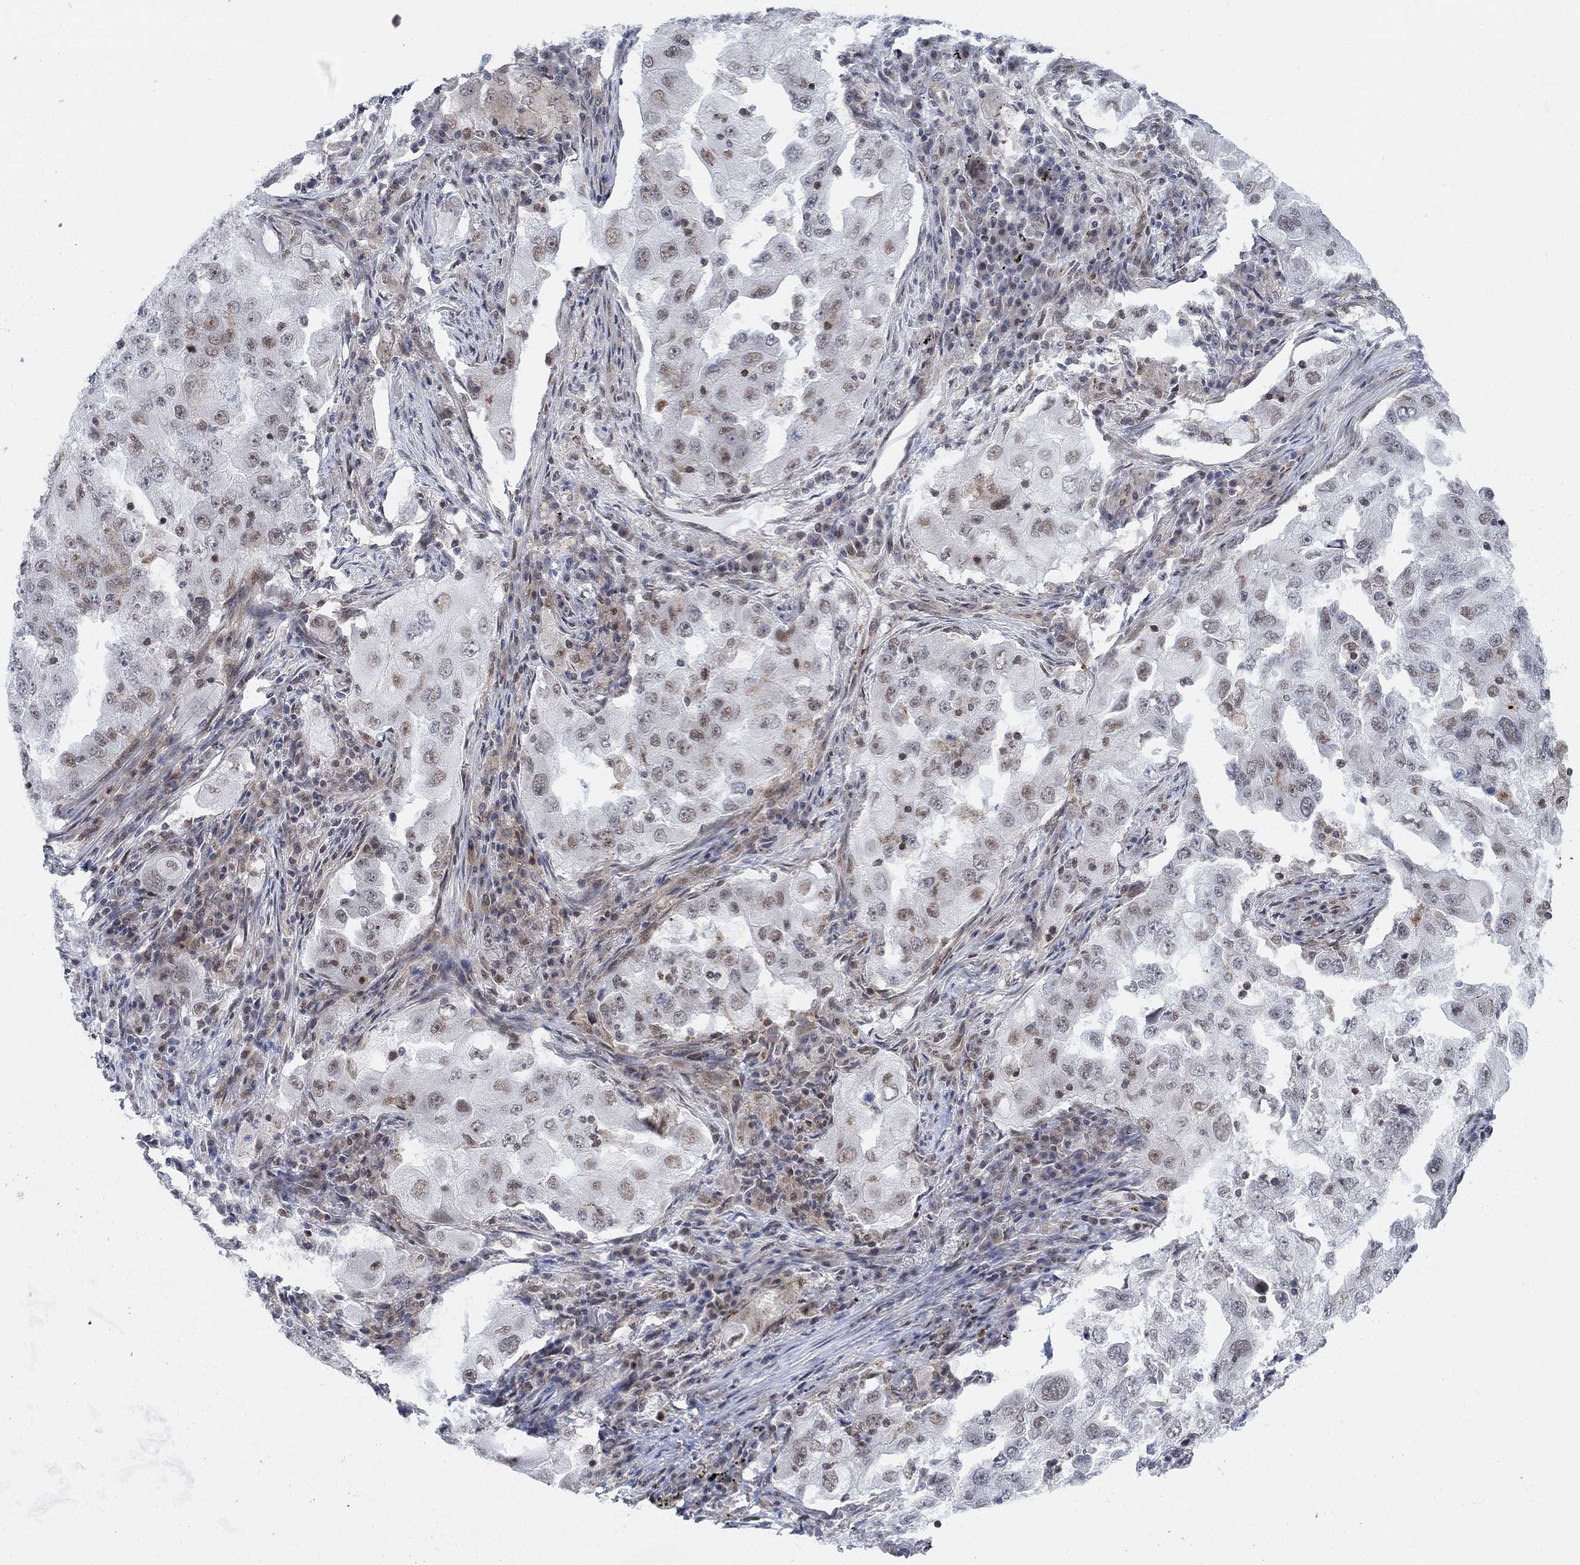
{"staining": {"intensity": "moderate", "quantity": "<25%", "location": "nuclear"}, "tissue": "lung cancer", "cell_type": "Tumor cells", "image_type": "cancer", "snomed": [{"axis": "morphology", "description": "Adenocarcinoma, NOS"}, {"axis": "topography", "description": "Lung"}], "caption": "A brown stain highlights moderate nuclear expression of a protein in adenocarcinoma (lung) tumor cells. The staining is performed using DAB (3,3'-diaminobenzidine) brown chromogen to label protein expression. The nuclei are counter-stained blue using hematoxylin.", "gene": "PWWP2B", "patient": {"sex": "female", "age": 61}}